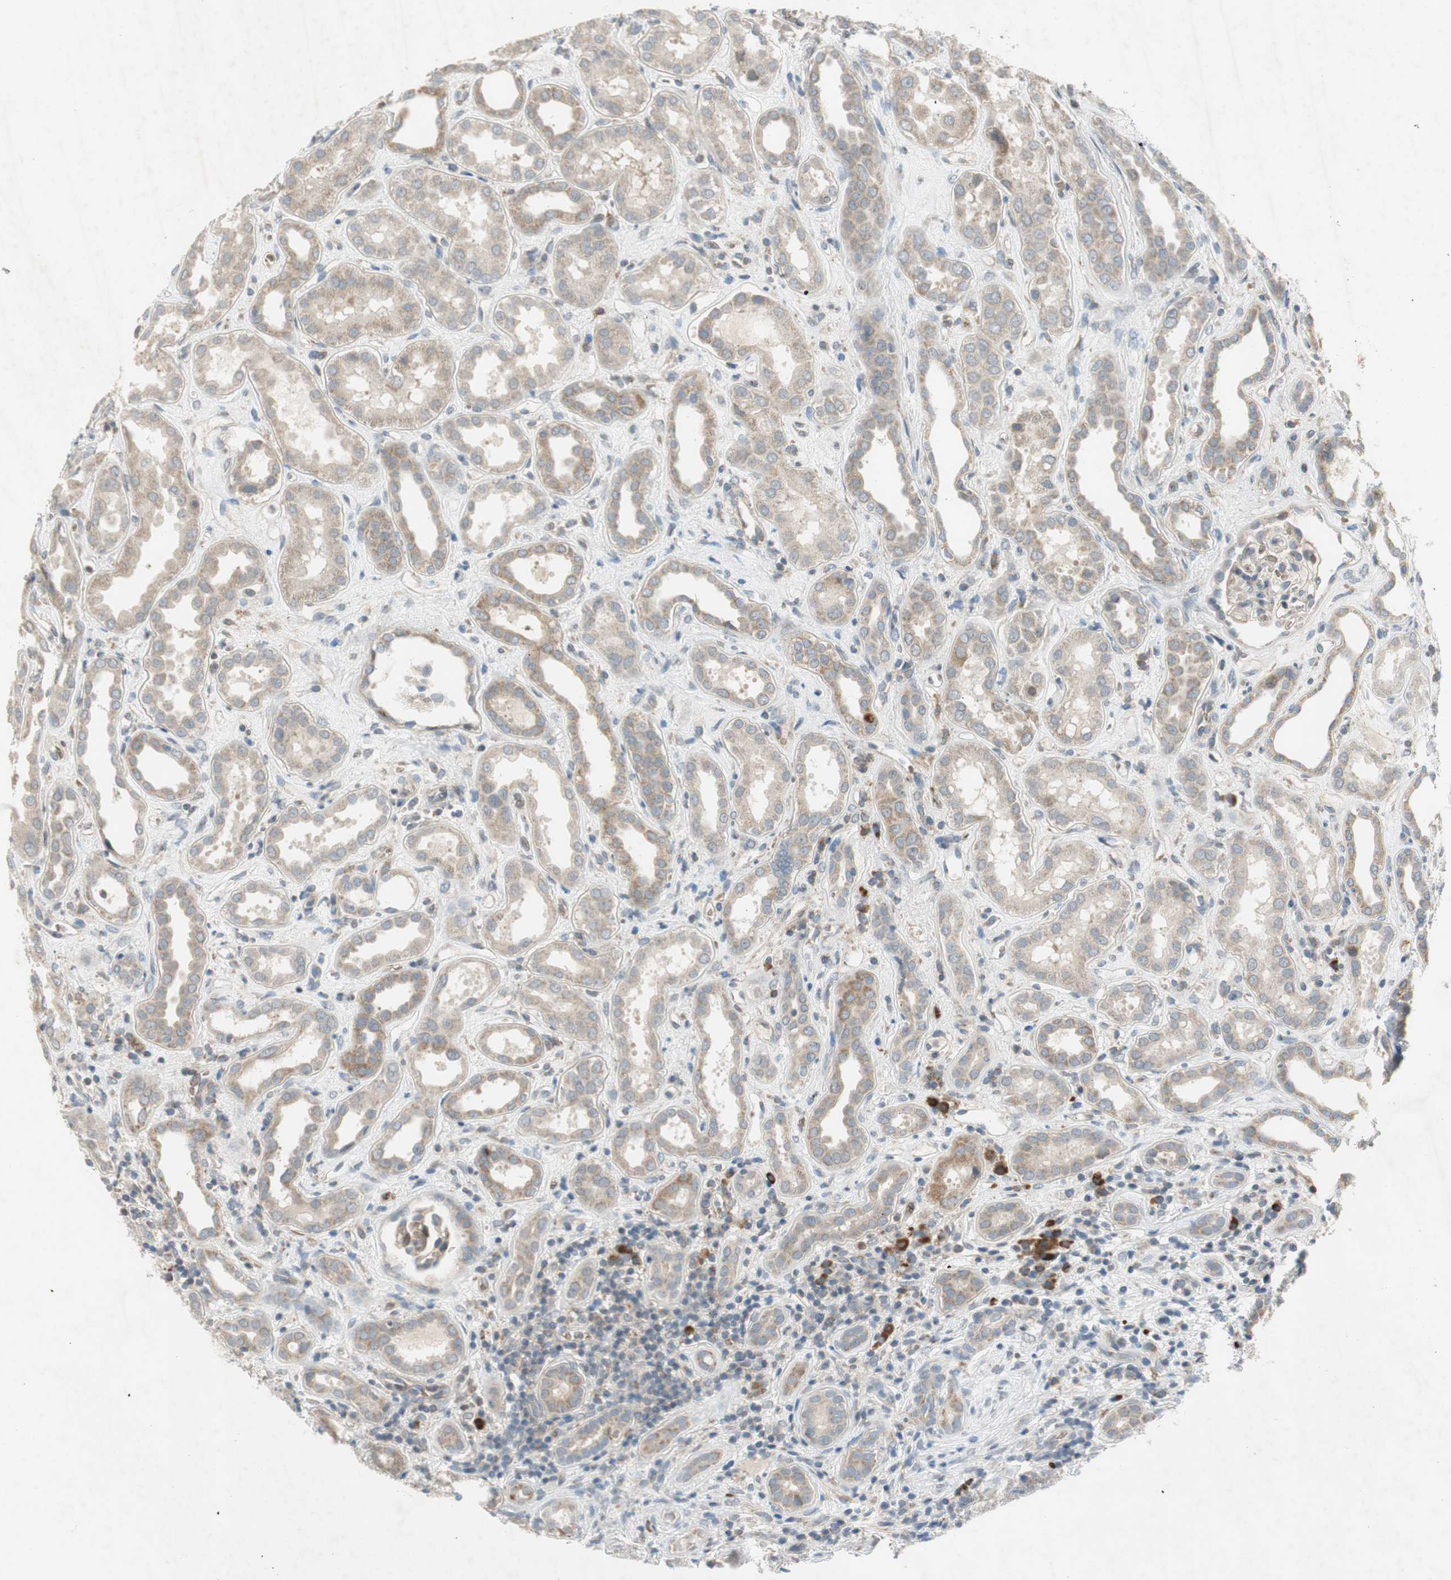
{"staining": {"intensity": "weak", "quantity": "25%-75%", "location": "cytoplasmic/membranous"}, "tissue": "kidney", "cell_type": "Cells in glomeruli", "image_type": "normal", "snomed": [{"axis": "morphology", "description": "Normal tissue, NOS"}, {"axis": "topography", "description": "Kidney"}], "caption": "Immunohistochemistry staining of normal kidney, which demonstrates low levels of weak cytoplasmic/membranous staining in about 25%-75% of cells in glomeruli indicating weak cytoplasmic/membranous protein expression. The staining was performed using DAB (brown) for protein detection and nuclei were counterstained in hematoxylin (blue).", "gene": "GYPC", "patient": {"sex": "male", "age": 59}}